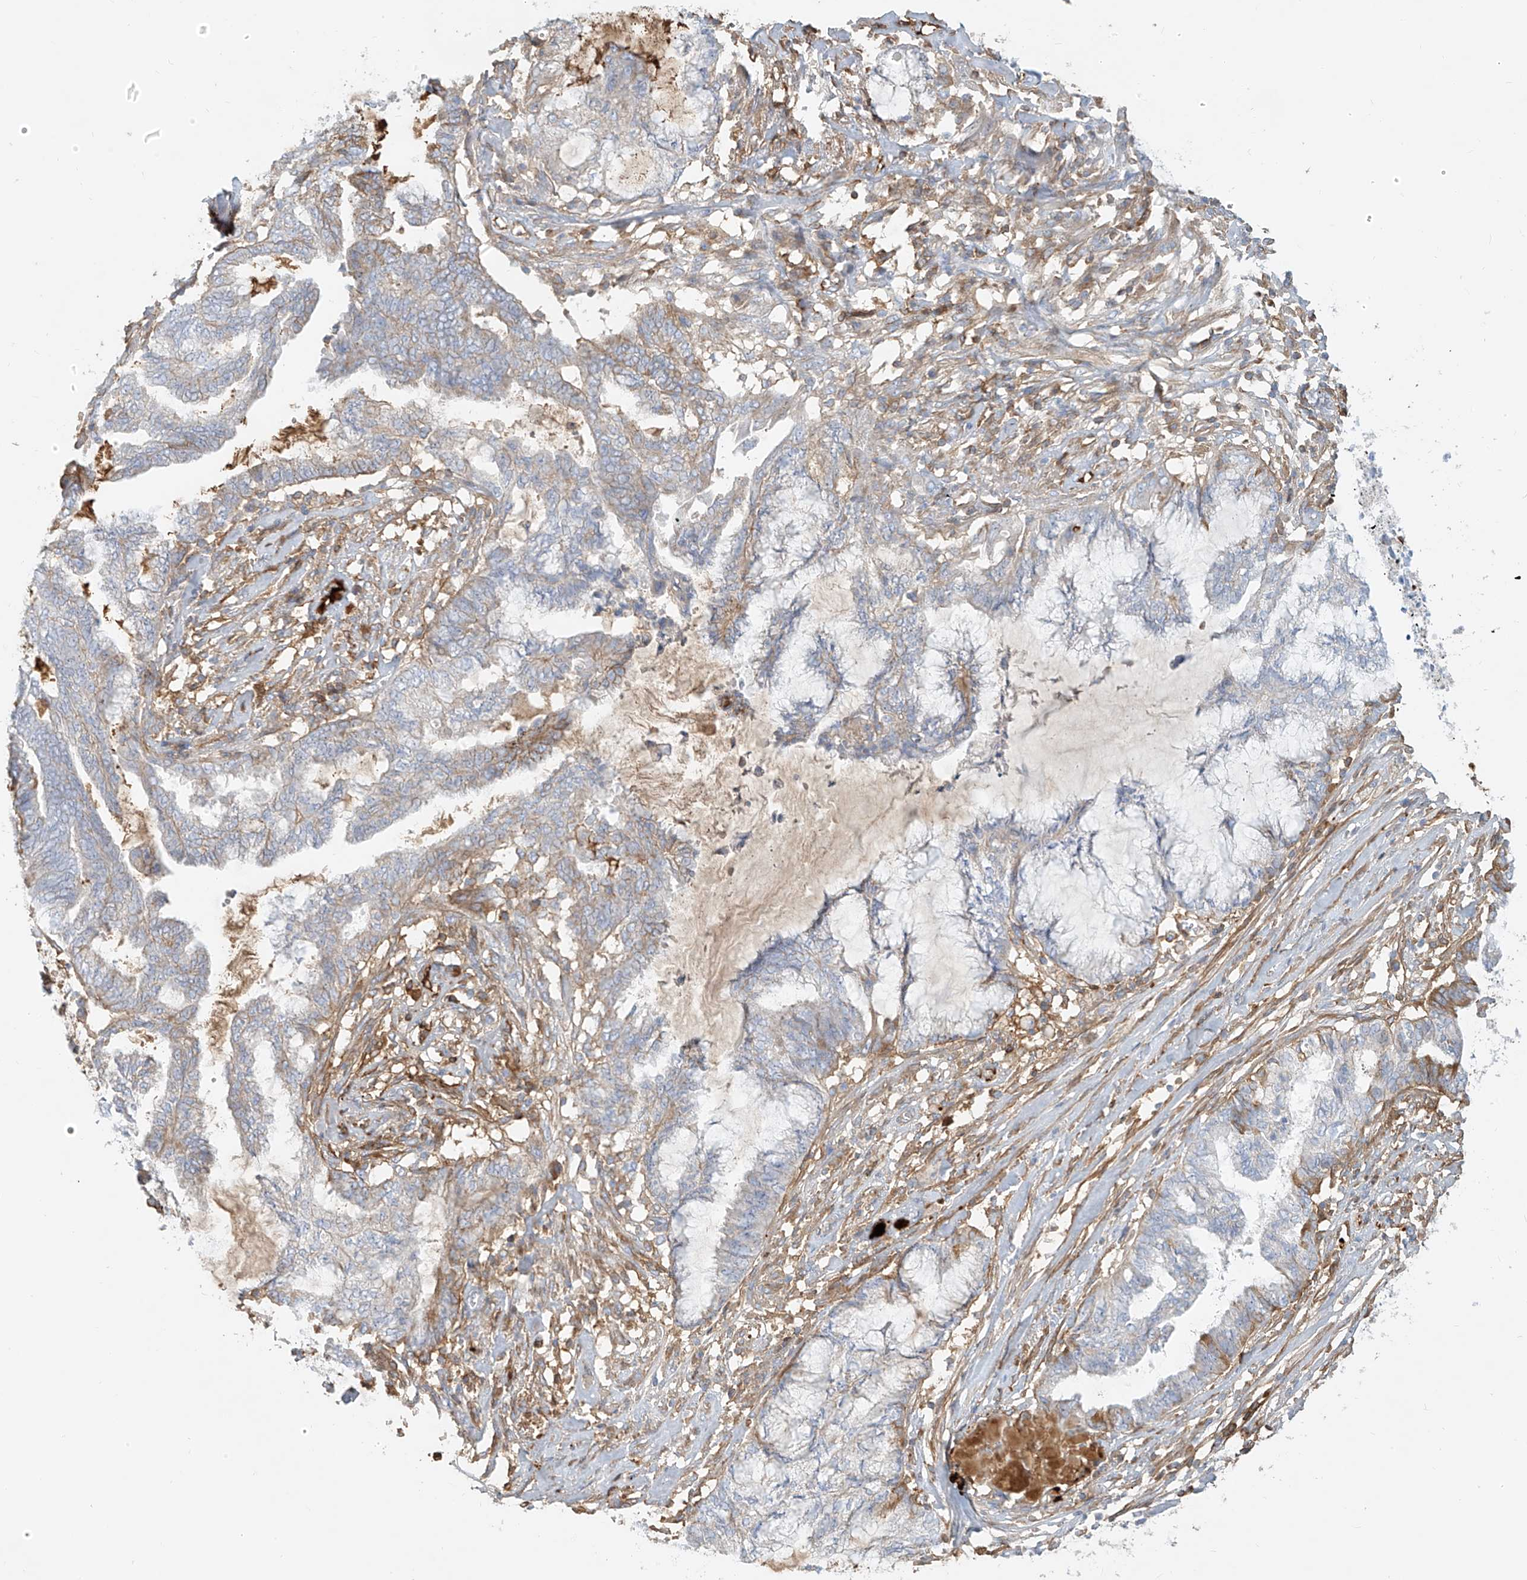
{"staining": {"intensity": "moderate", "quantity": "<25%", "location": "cytoplasmic/membranous"}, "tissue": "endometrial cancer", "cell_type": "Tumor cells", "image_type": "cancer", "snomed": [{"axis": "morphology", "description": "Adenocarcinoma, NOS"}, {"axis": "topography", "description": "Endometrium"}], "caption": "Protein expression by IHC demonstrates moderate cytoplasmic/membranous positivity in approximately <25% of tumor cells in endometrial adenocarcinoma. (brown staining indicates protein expression, while blue staining denotes nuclei).", "gene": "OCSTAMP", "patient": {"sex": "female", "age": 86}}